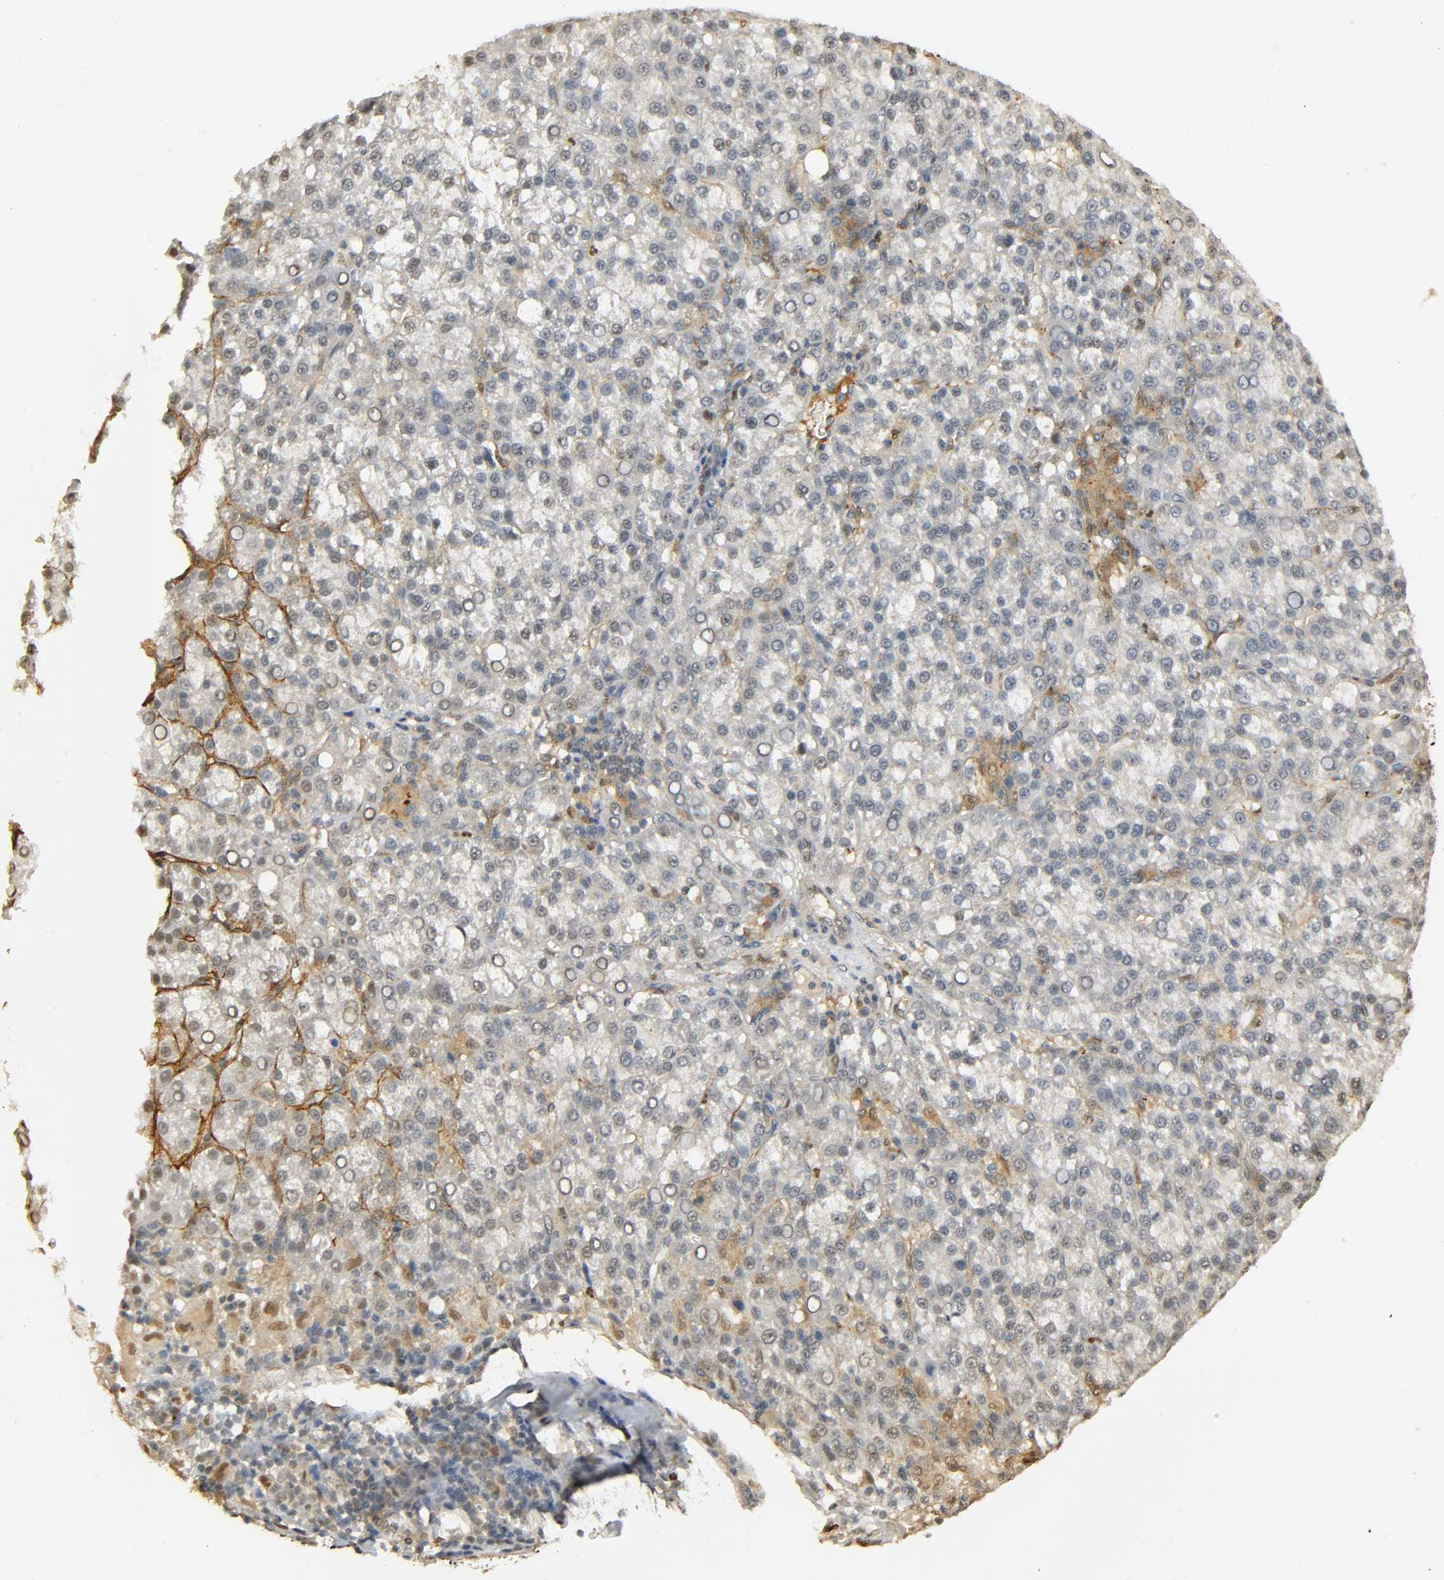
{"staining": {"intensity": "negative", "quantity": "none", "location": "none"}, "tissue": "liver cancer", "cell_type": "Tumor cells", "image_type": "cancer", "snomed": [{"axis": "morphology", "description": "Carcinoma, Hepatocellular, NOS"}, {"axis": "topography", "description": "Liver"}], "caption": "An image of human liver cancer is negative for staining in tumor cells.", "gene": "ZFPM2", "patient": {"sex": "female", "age": 58}}